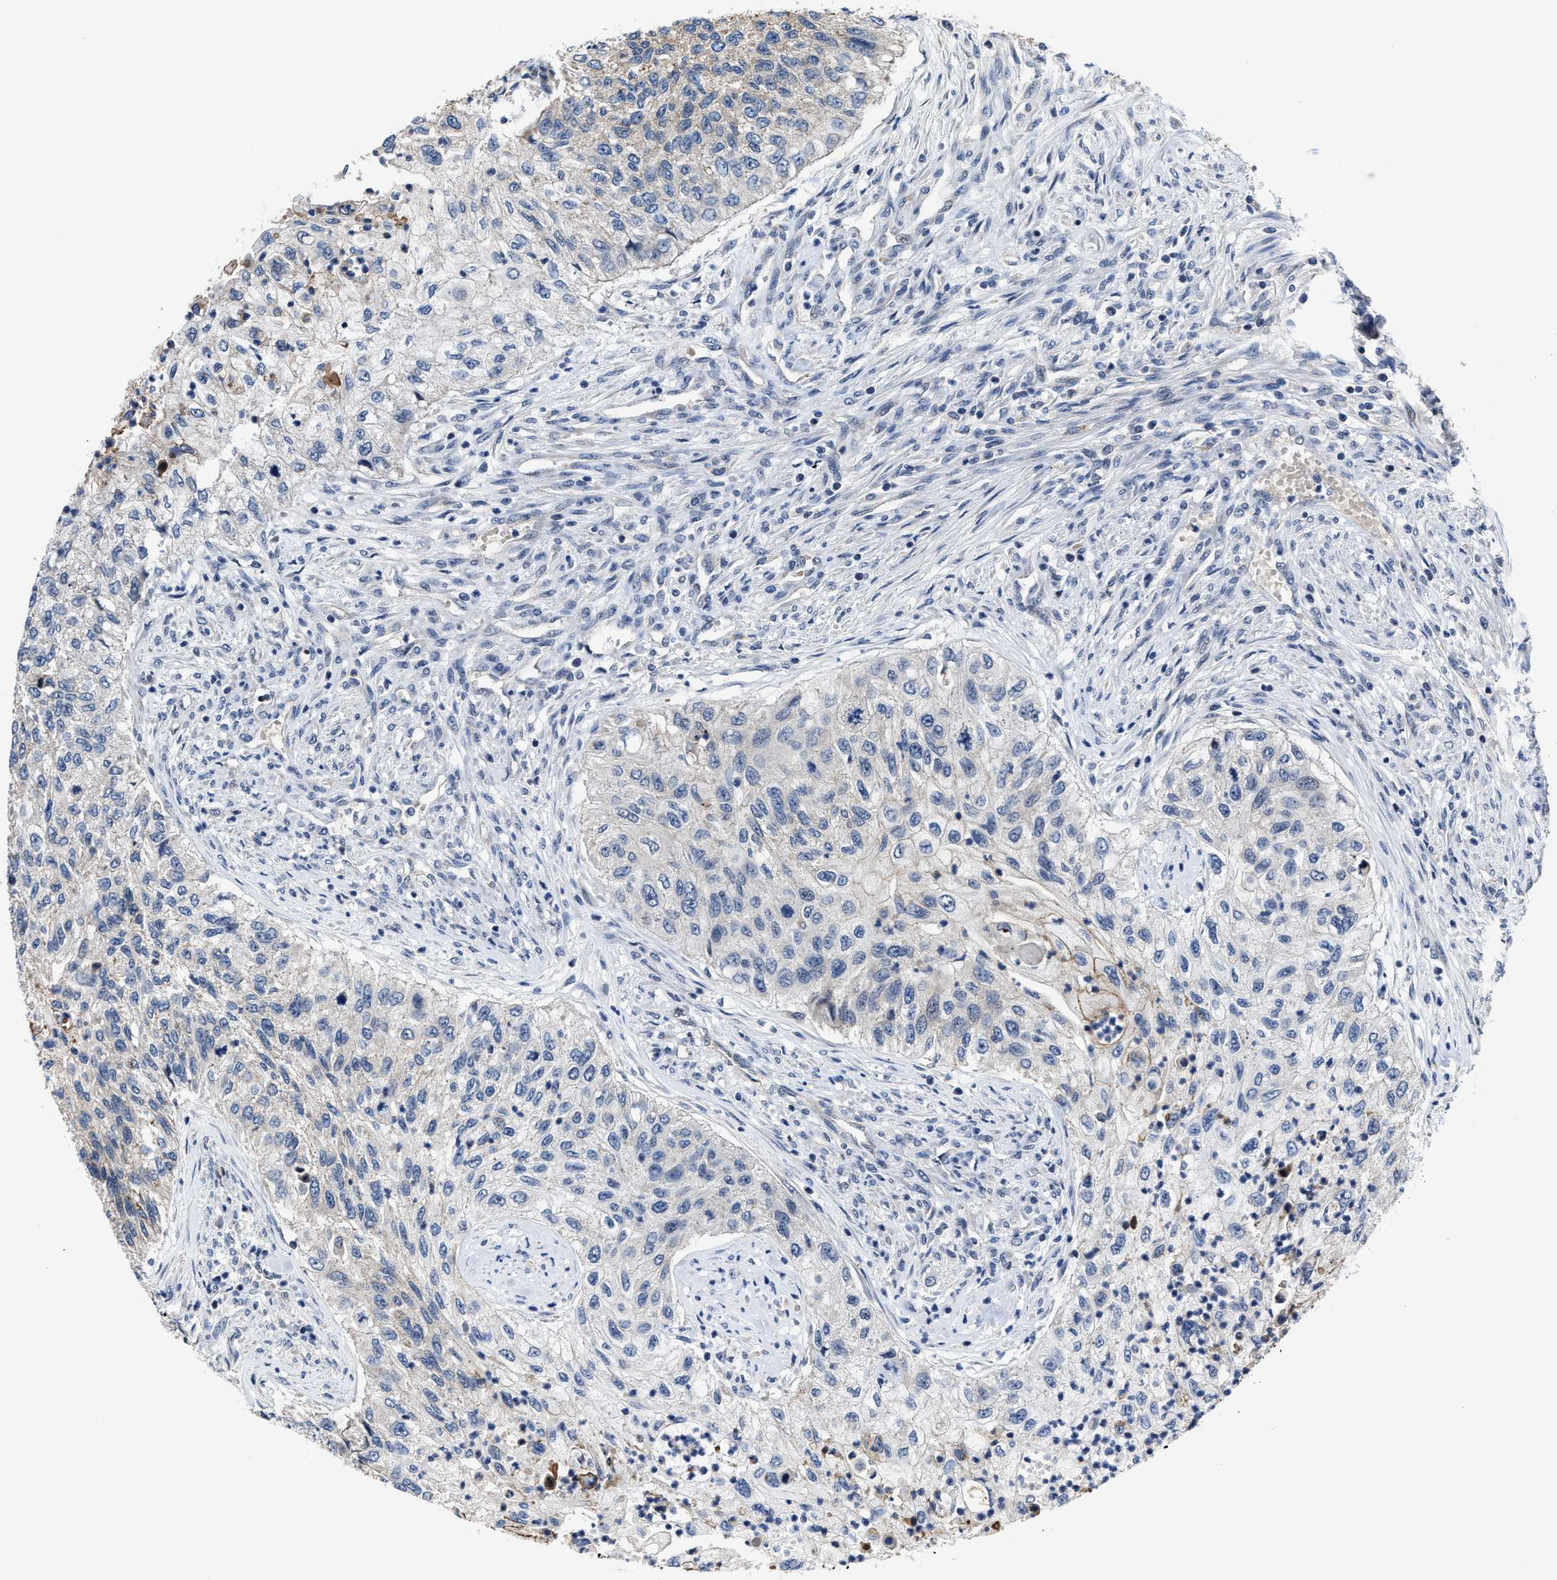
{"staining": {"intensity": "negative", "quantity": "none", "location": "none"}, "tissue": "urothelial cancer", "cell_type": "Tumor cells", "image_type": "cancer", "snomed": [{"axis": "morphology", "description": "Urothelial carcinoma, High grade"}, {"axis": "topography", "description": "Urinary bladder"}], "caption": "This is an immunohistochemistry (IHC) micrograph of high-grade urothelial carcinoma. There is no positivity in tumor cells.", "gene": "GHITM", "patient": {"sex": "female", "age": 60}}